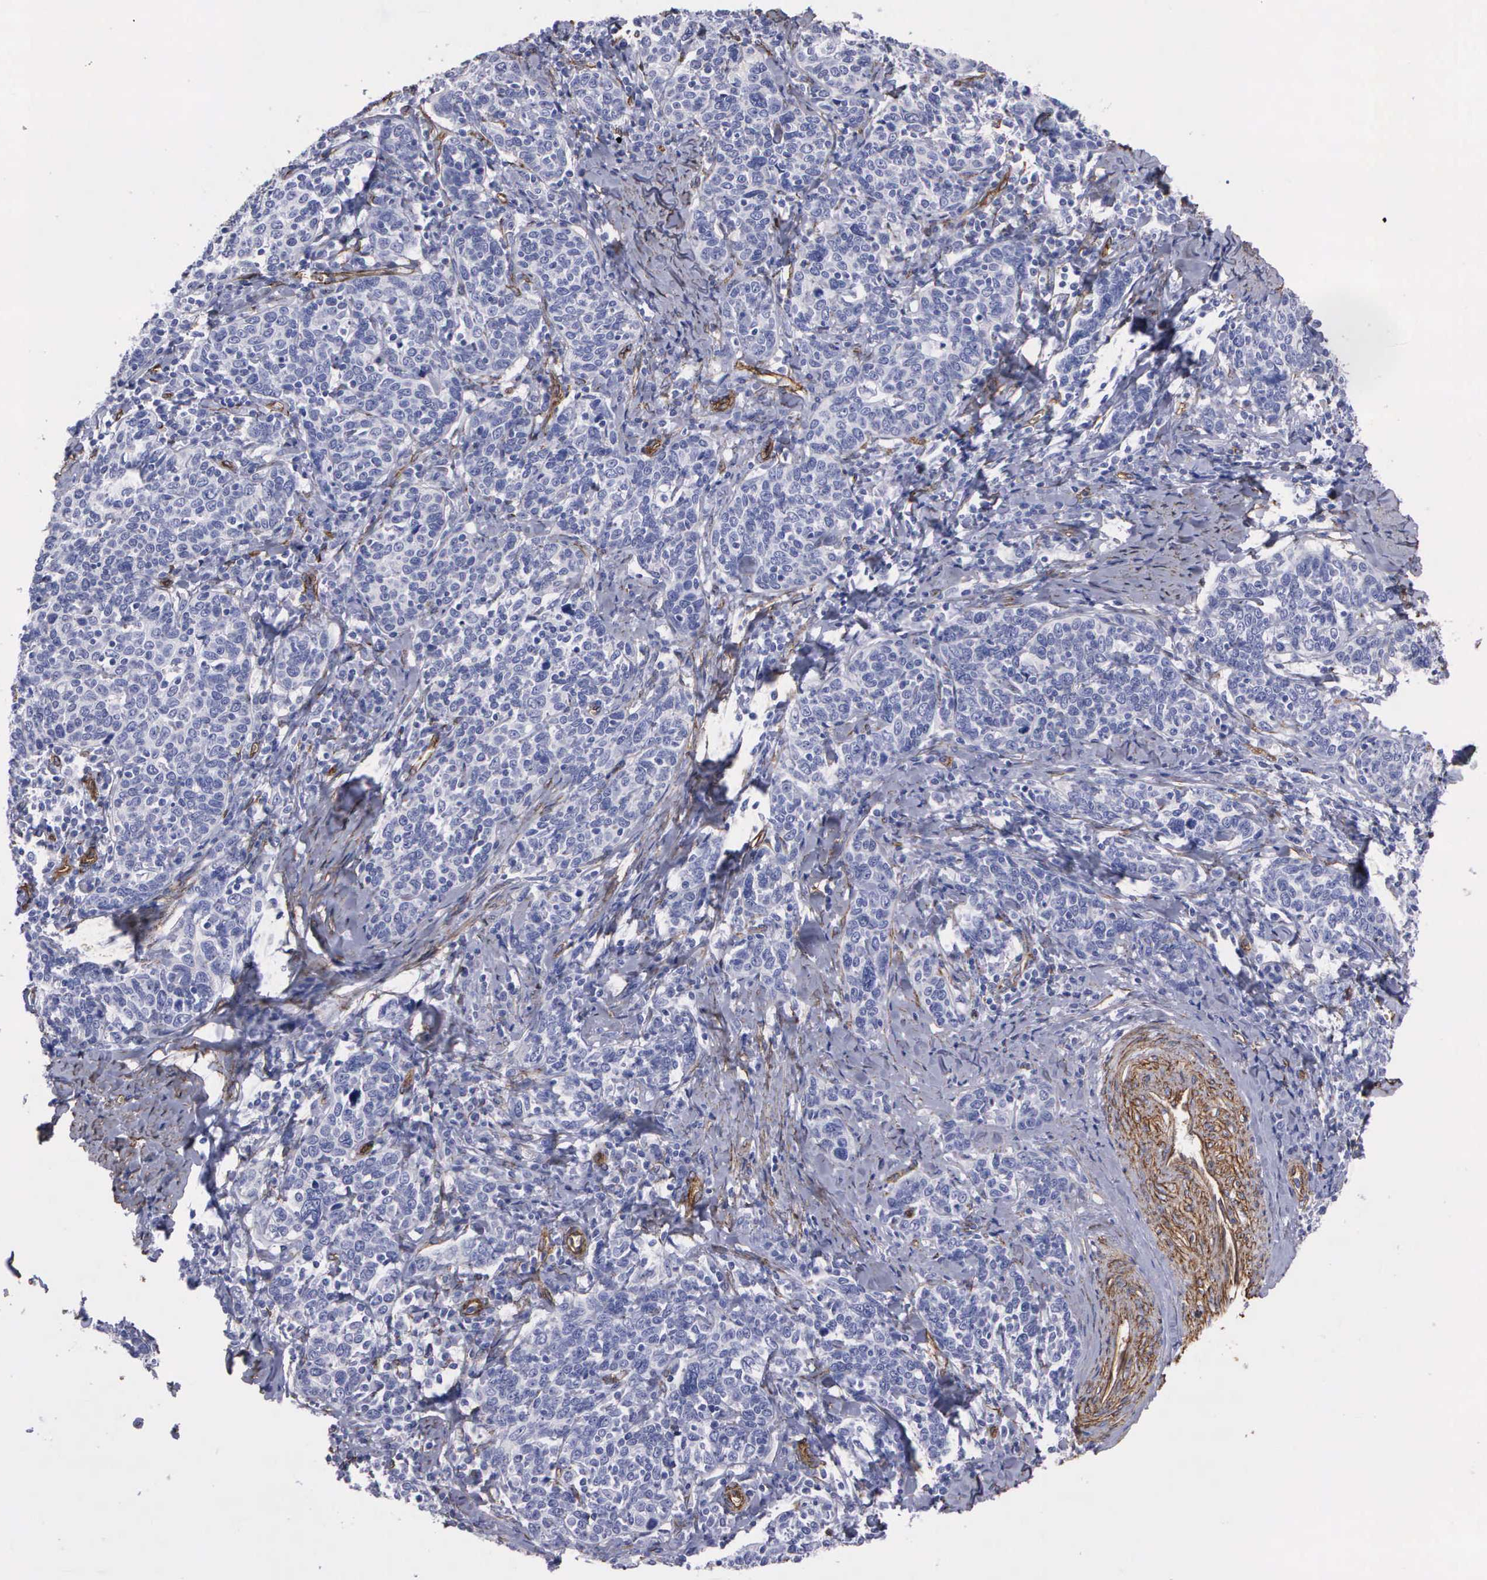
{"staining": {"intensity": "negative", "quantity": "none", "location": "none"}, "tissue": "cervical cancer", "cell_type": "Tumor cells", "image_type": "cancer", "snomed": [{"axis": "morphology", "description": "Squamous cell carcinoma, NOS"}, {"axis": "topography", "description": "Cervix"}], "caption": "Immunohistochemistry (IHC) of cervical squamous cell carcinoma exhibits no expression in tumor cells.", "gene": "MAGEB10", "patient": {"sex": "female", "age": 41}}